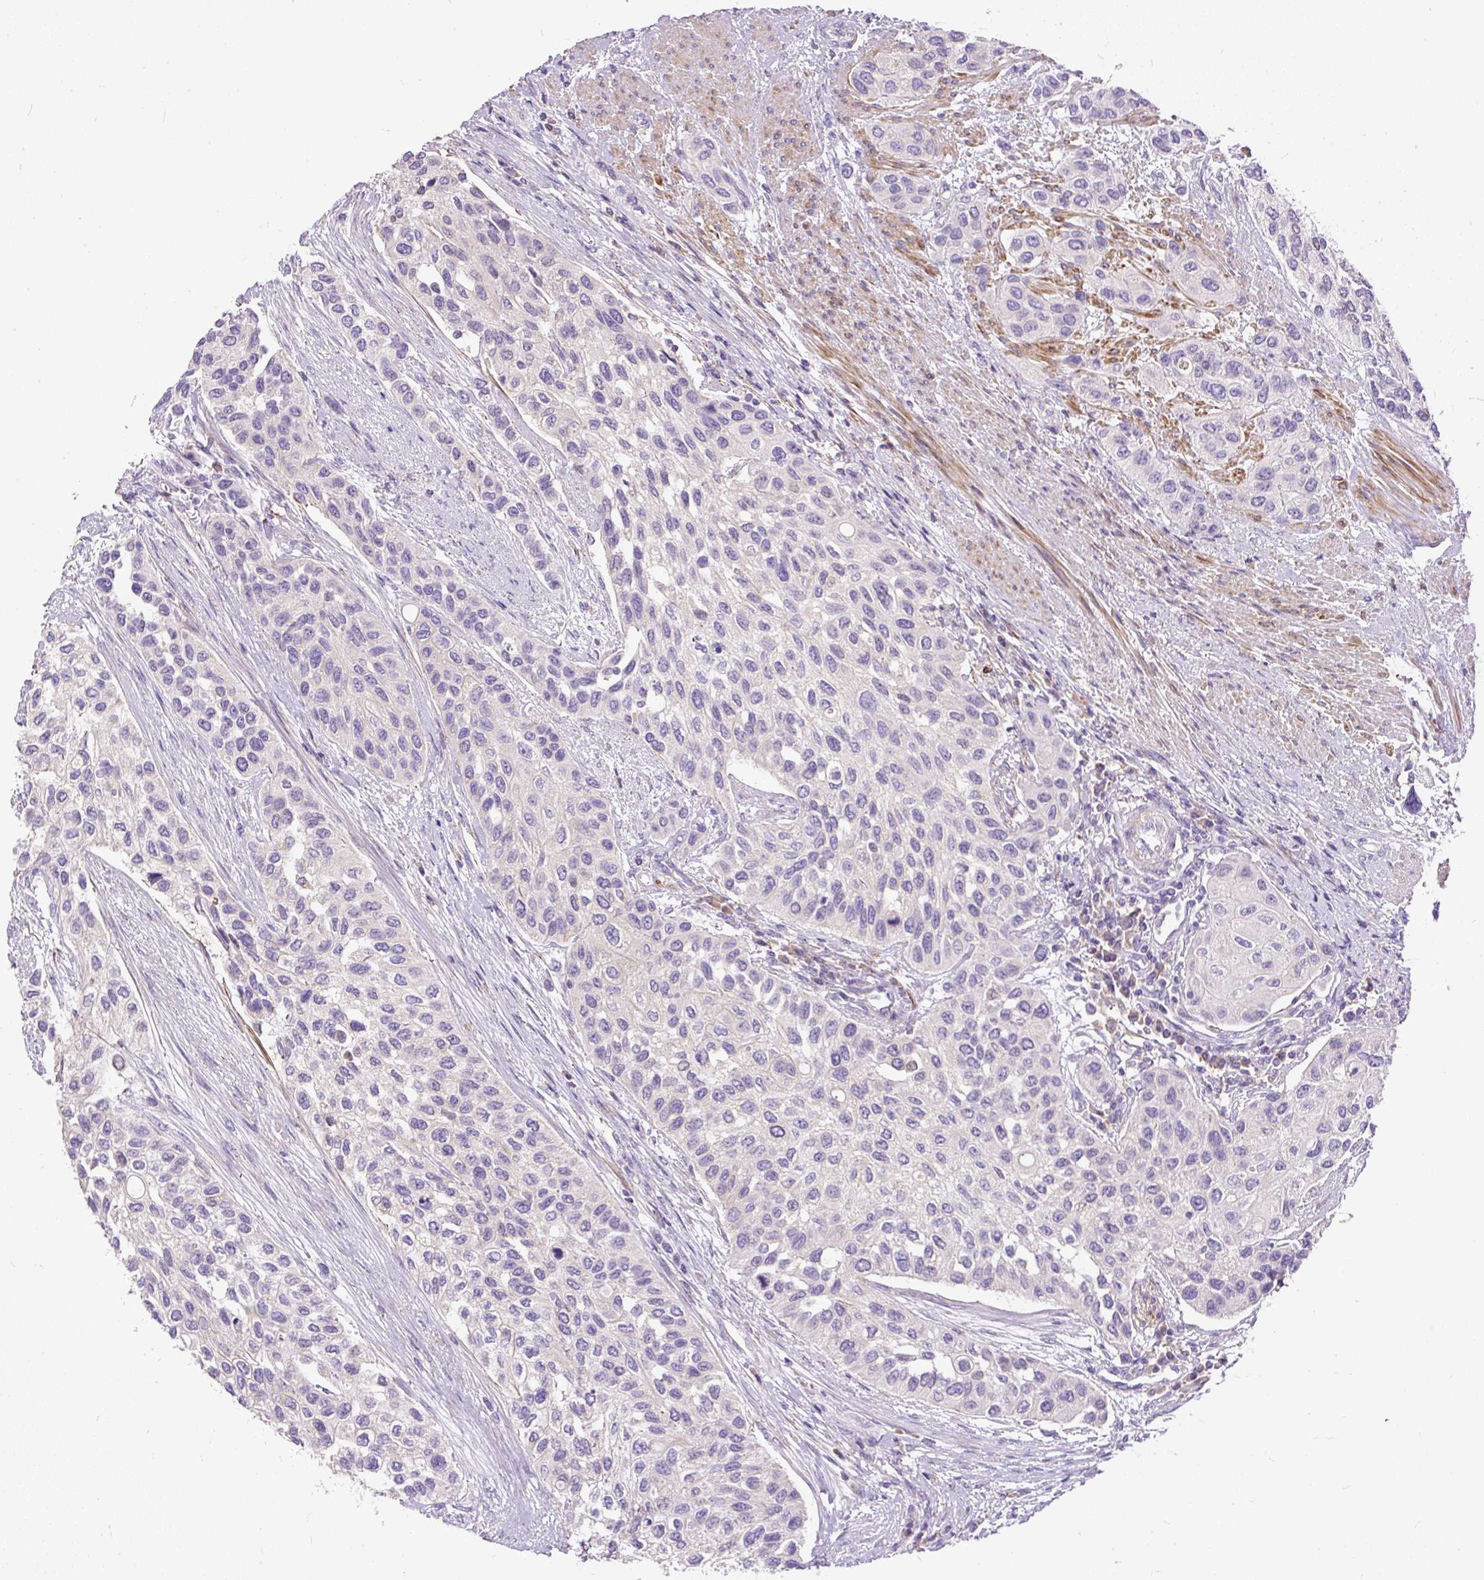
{"staining": {"intensity": "negative", "quantity": "none", "location": "none"}, "tissue": "urothelial cancer", "cell_type": "Tumor cells", "image_type": "cancer", "snomed": [{"axis": "morphology", "description": "Normal tissue, NOS"}, {"axis": "morphology", "description": "Urothelial carcinoma, High grade"}, {"axis": "topography", "description": "Vascular tissue"}, {"axis": "topography", "description": "Urinary bladder"}], "caption": "Immunohistochemical staining of urothelial carcinoma (high-grade) demonstrates no significant staining in tumor cells. (Stains: DAB immunohistochemistry with hematoxylin counter stain, Microscopy: brightfield microscopy at high magnification).", "gene": "GBX1", "patient": {"sex": "female", "age": 56}}